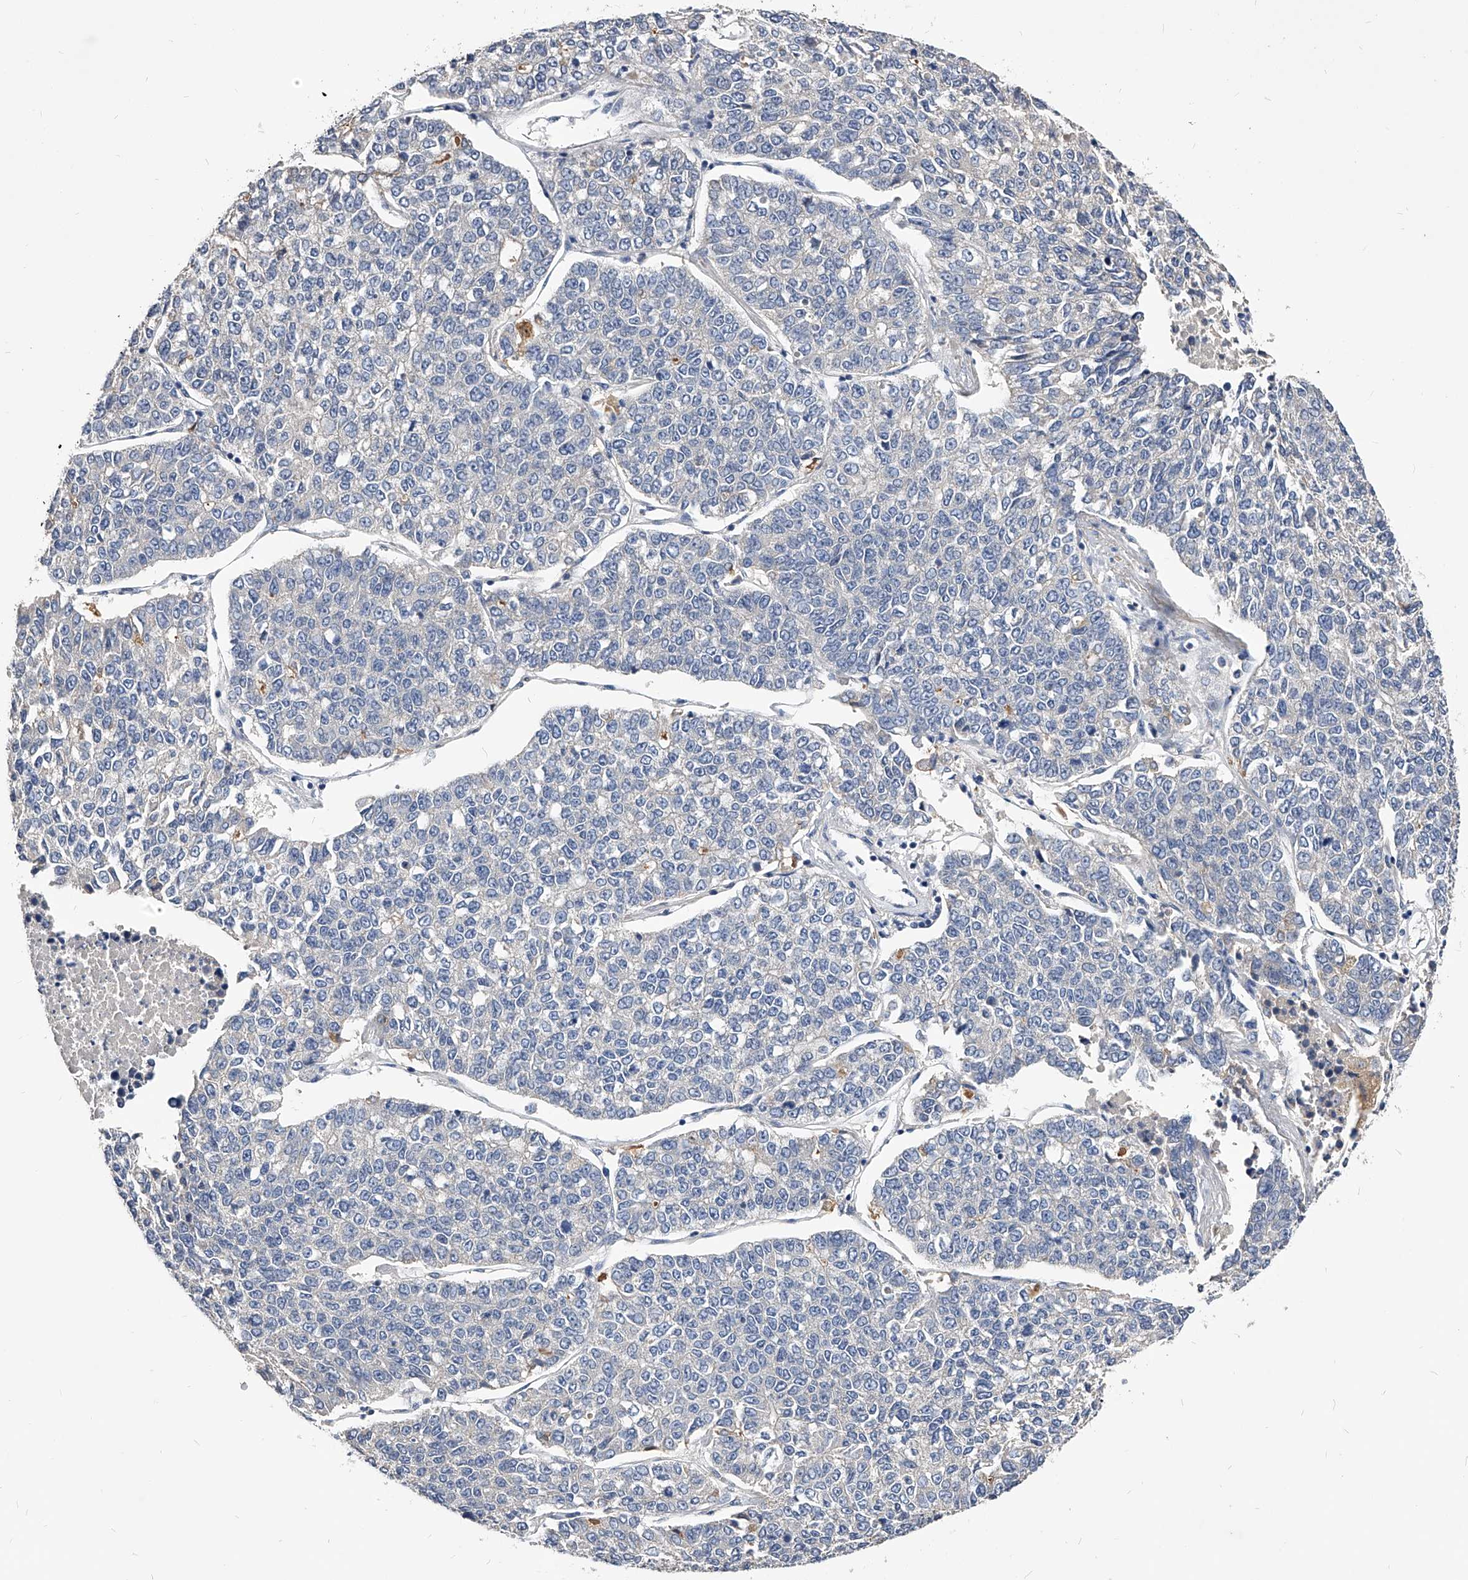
{"staining": {"intensity": "negative", "quantity": "none", "location": "none"}, "tissue": "lung cancer", "cell_type": "Tumor cells", "image_type": "cancer", "snomed": [{"axis": "morphology", "description": "Adenocarcinoma, NOS"}, {"axis": "topography", "description": "Lung"}], "caption": "This is a histopathology image of IHC staining of lung cancer, which shows no staining in tumor cells. The staining is performed using DAB (3,3'-diaminobenzidine) brown chromogen with nuclei counter-stained in using hematoxylin.", "gene": "ARL4C", "patient": {"sex": "male", "age": 49}}